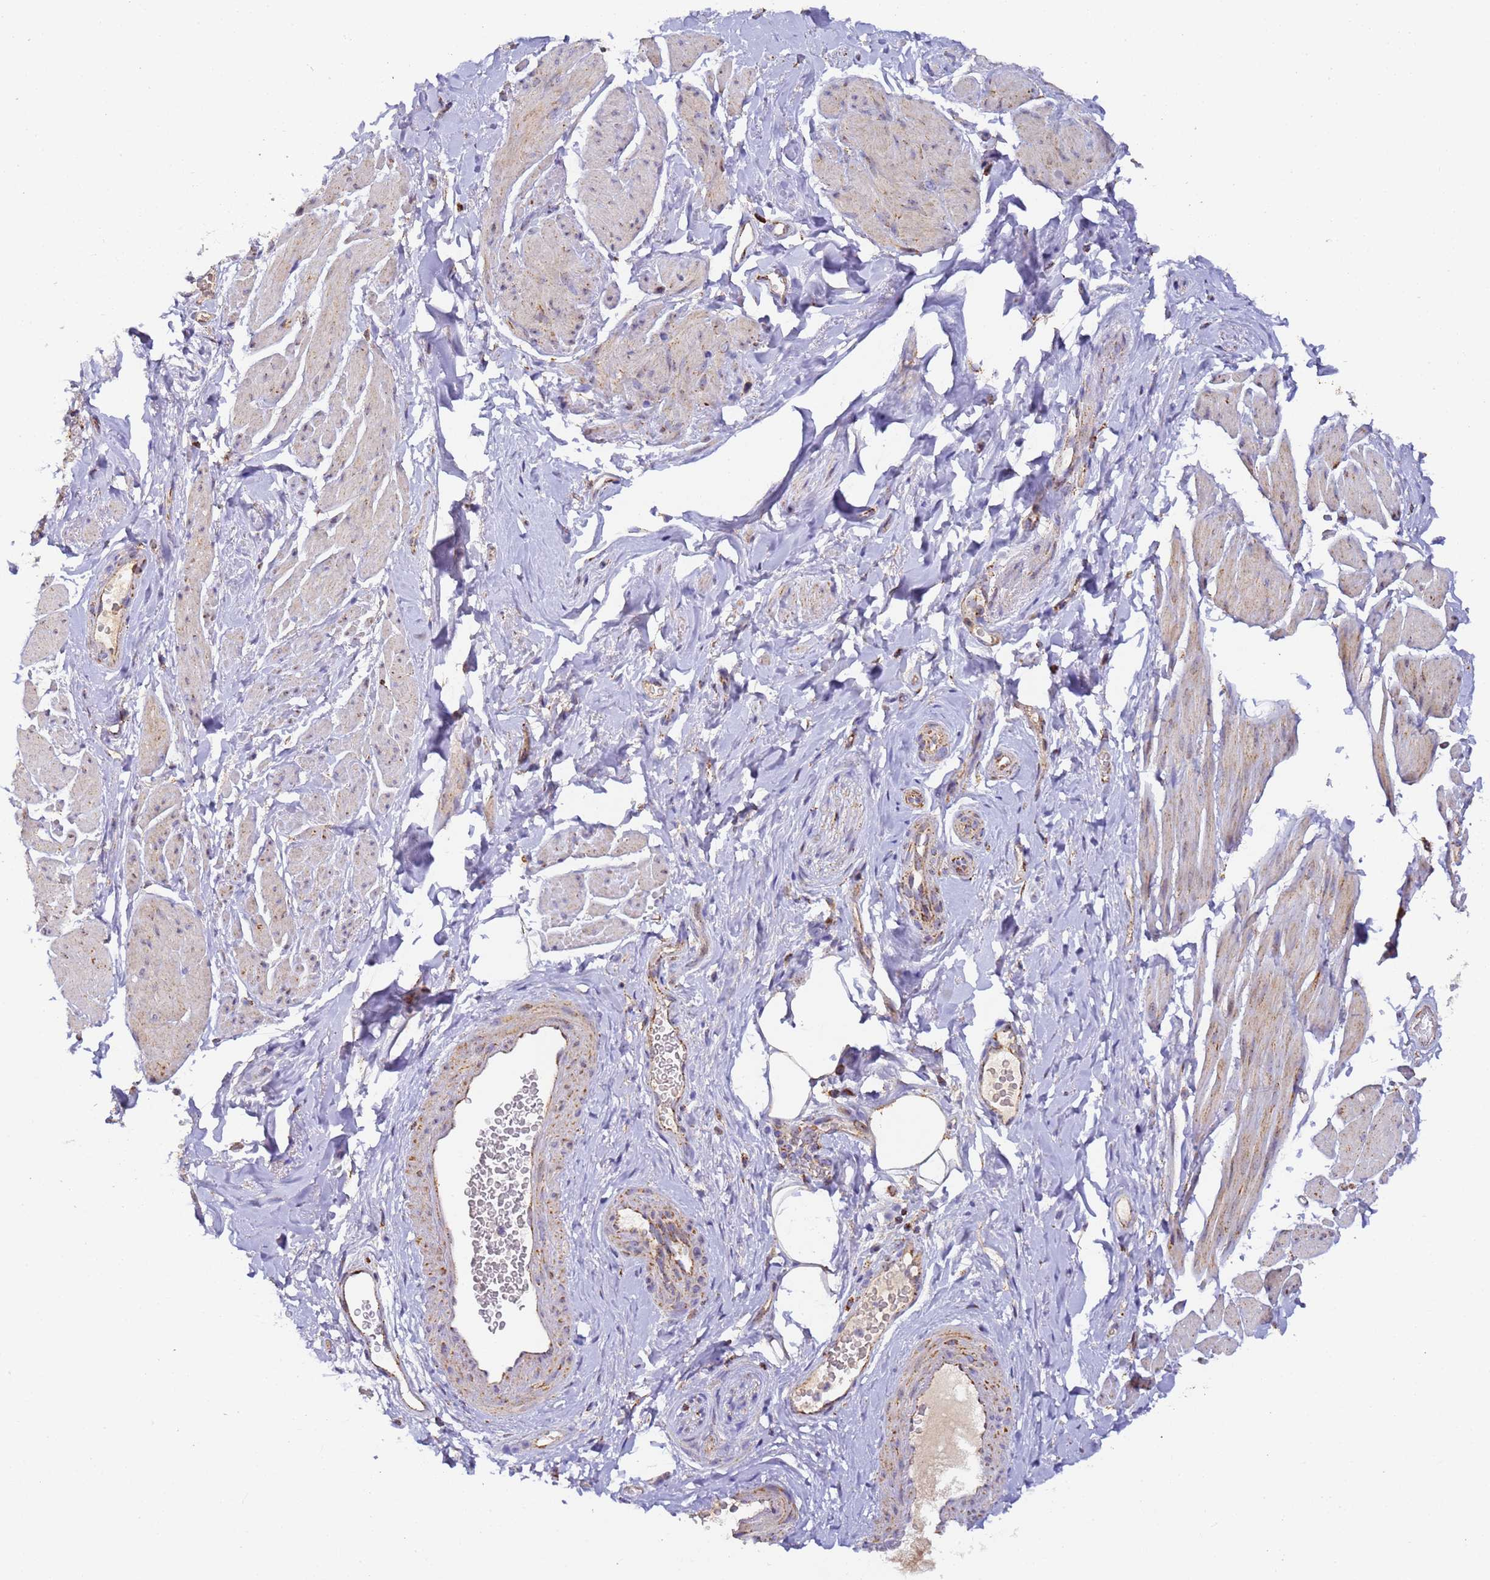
{"staining": {"intensity": "moderate", "quantity": "<25%", "location": "cytoplasmic/membranous"}, "tissue": "smooth muscle", "cell_type": "Smooth muscle cells", "image_type": "normal", "snomed": [{"axis": "morphology", "description": "Normal tissue, NOS"}, {"axis": "topography", "description": "Smooth muscle"}, {"axis": "topography", "description": "Peripheral nerve tissue"}], "caption": "The immunohistochemical stain highlights moderate cytoplasmic/membranous staining in smooth muscle cells of unremarkable smooth muscle.", "gene": "FRG2B", "patient": {"sex": "male", "age": 69}}